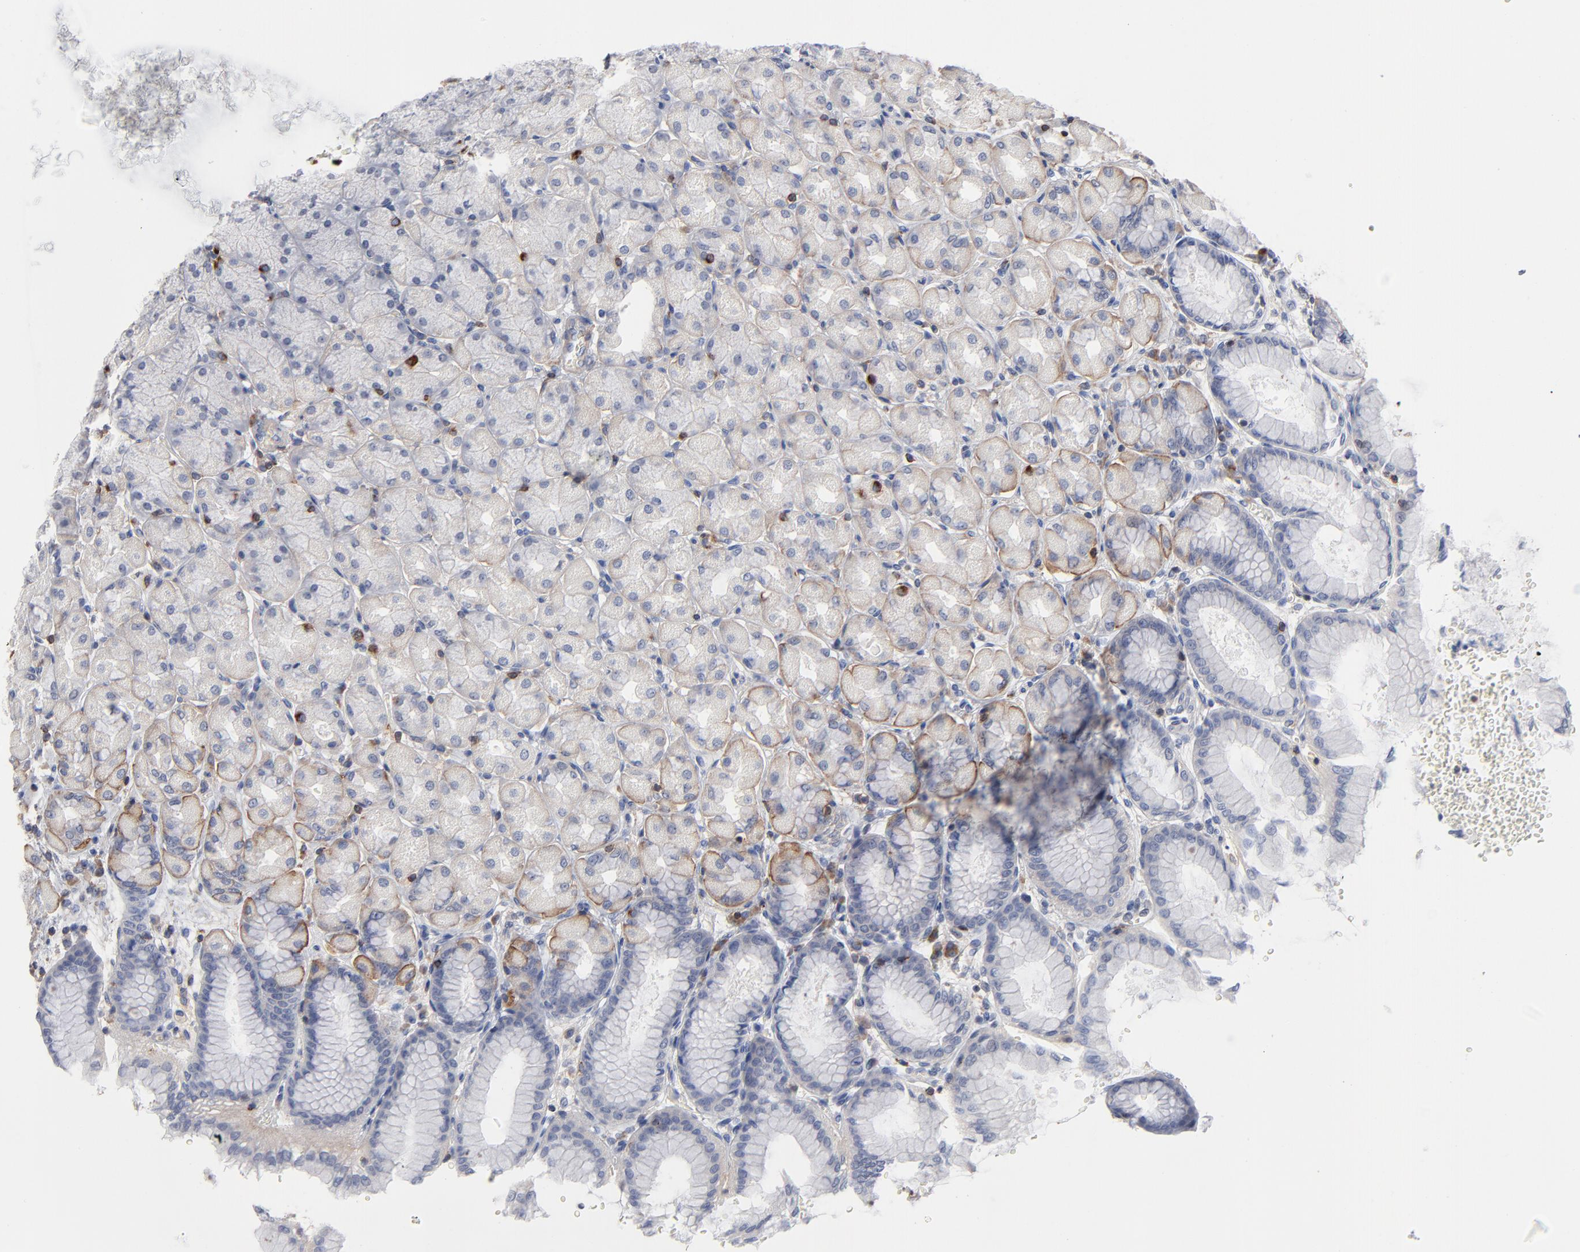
{"staining": {"intensity": "moderate", "quantity": "<25%", "location": "cytoplasmic/membranous"}, "tissue": "stomach", "cell_type": "Glandular cells", "image_type": "normal", "snomed": [{"axis": "morphology", "description": "Normal tissue, NOS"}, {"axis": "topography", "description": "Stomach, upper"}], "caption": "Human stomach stained with a brown dye demonstrates moderate cytoplasmic/membranous positive positivity in about <25% of glandular cells.", "gene": "PDLIM2", "patient": {"sex": "female", "age": 56}}